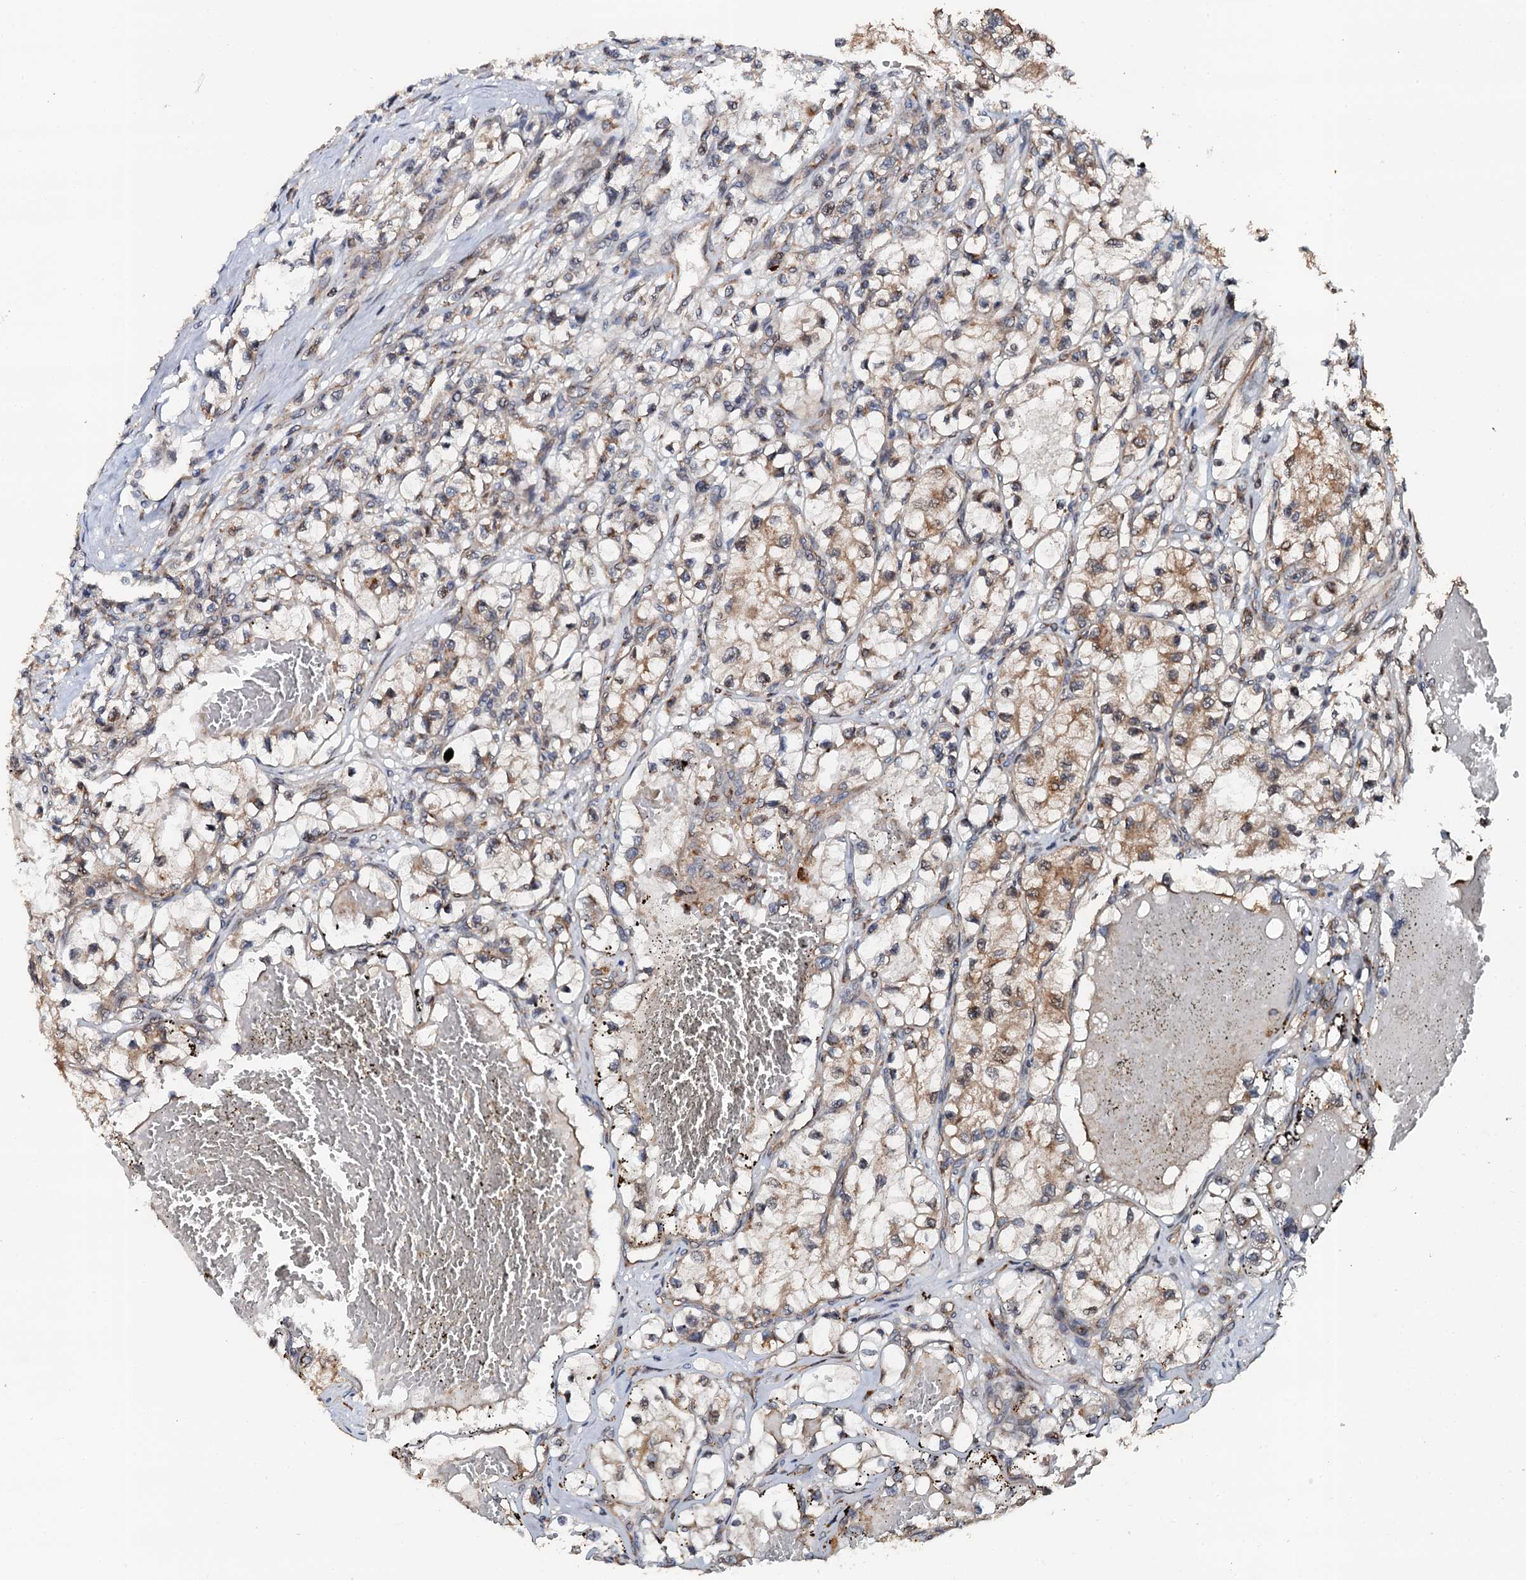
{"staining": {"intensity": "moderate", "quantity": "25%-75%", "location": "cytoplasmic/membranous"}, "tissue": "renal cancer", "cell_type": "Tumor cells", "image_type": "cancer", "snomed": [{"axis": "morphology", "description": "Adenocarcinoma, NOS"}, {"axis": "topography", "description": "Kidney"}], "caption": "High-power microscopy captured an IHC micrograph of adenocarcinoma (renal), revealing moderate cytoplasmic/membranous expression in approximately 25%-75% of tumor cells.", "gene": "GLCE", "patient": {"sex": "female", "age": 57}}